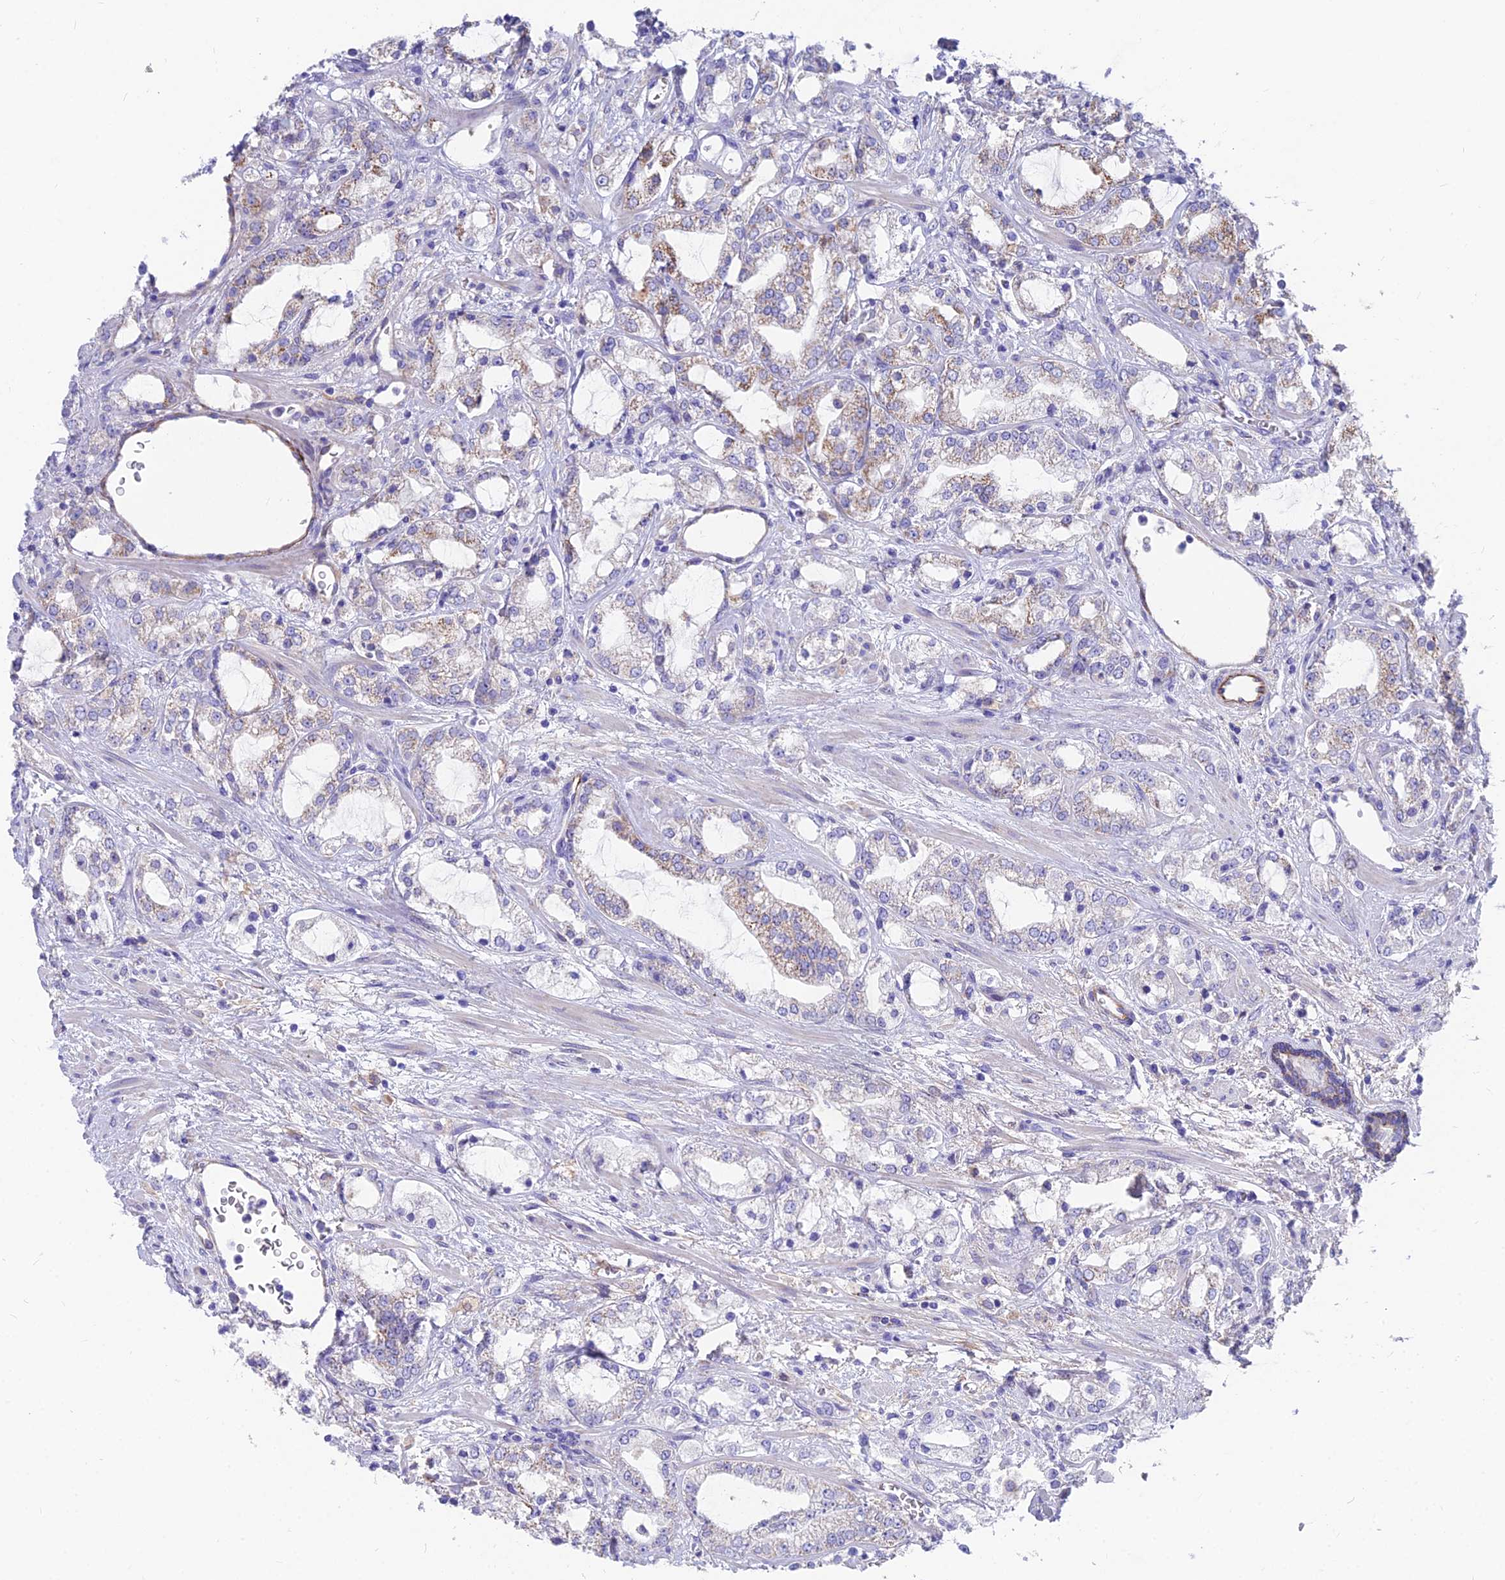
{"staining": {"intensity": "weak", "quantity": "25%-75%", "location": "cytoplasmic/membranous"}, "tissue": "prostate cancer", "cell_type": "Tumor cells", "image_type": "cancer", "snomed": [{"axis": "morphology", "description": "Adenocarcinoma, High grade"}, {"axis": "topography", "description": "Prostate"}], "caption": "Immunohistochemistry (IHC) image of neoplastic tissue: human prostate cancer (high-grade adenocarcinoma) stained using immunohistochemistry (IHC) displays low levels of weak protein expression localized specifically in the cytoplasmic/membranous of tumor cells, appearing as a cytoplasmic/membranous brown color.", "gene": "TIGD6", "patient": {"sex": "male", "age": 64}}